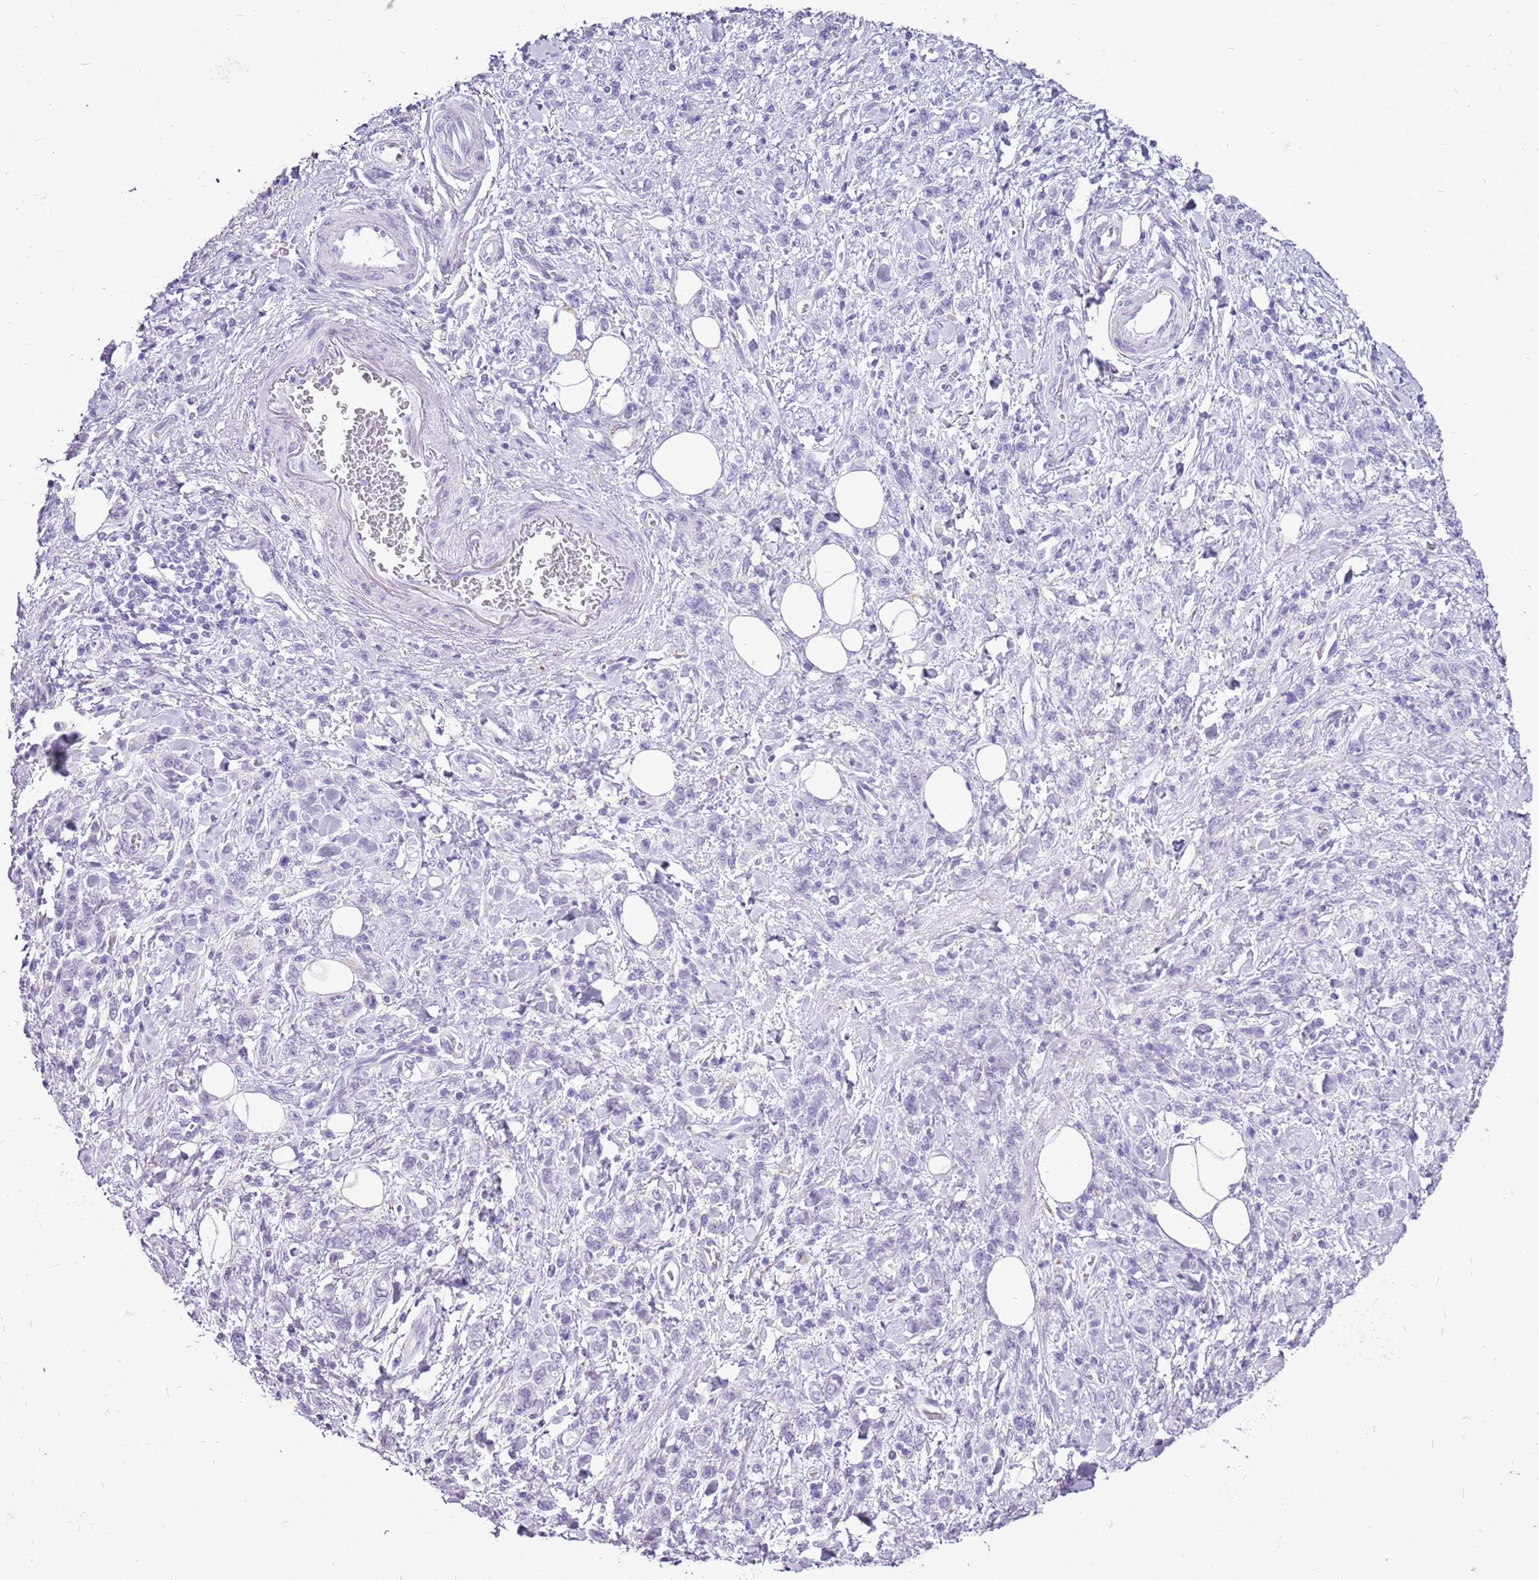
{"staining": {"intensity": "negative", "quantity": "none", "location": "none"}, "tissue": "stomach cancer", "cell_type": "Tumor cells", "image_type": "cancer", "snomed": [{"axis": "morphology", "description": "Adenocarcinoma, NOS"}, {"axis": "topography", "description": "Stomach"}], "caption": "Immunohistochemistry (IHC) histopathology image of stomach cancer (adenocarcinoma) stained for a protein (brown), which exhibits no positivity in tumor cells.", "gene": "ACSS3", "patient": {"sex": "male", "age": 77}}